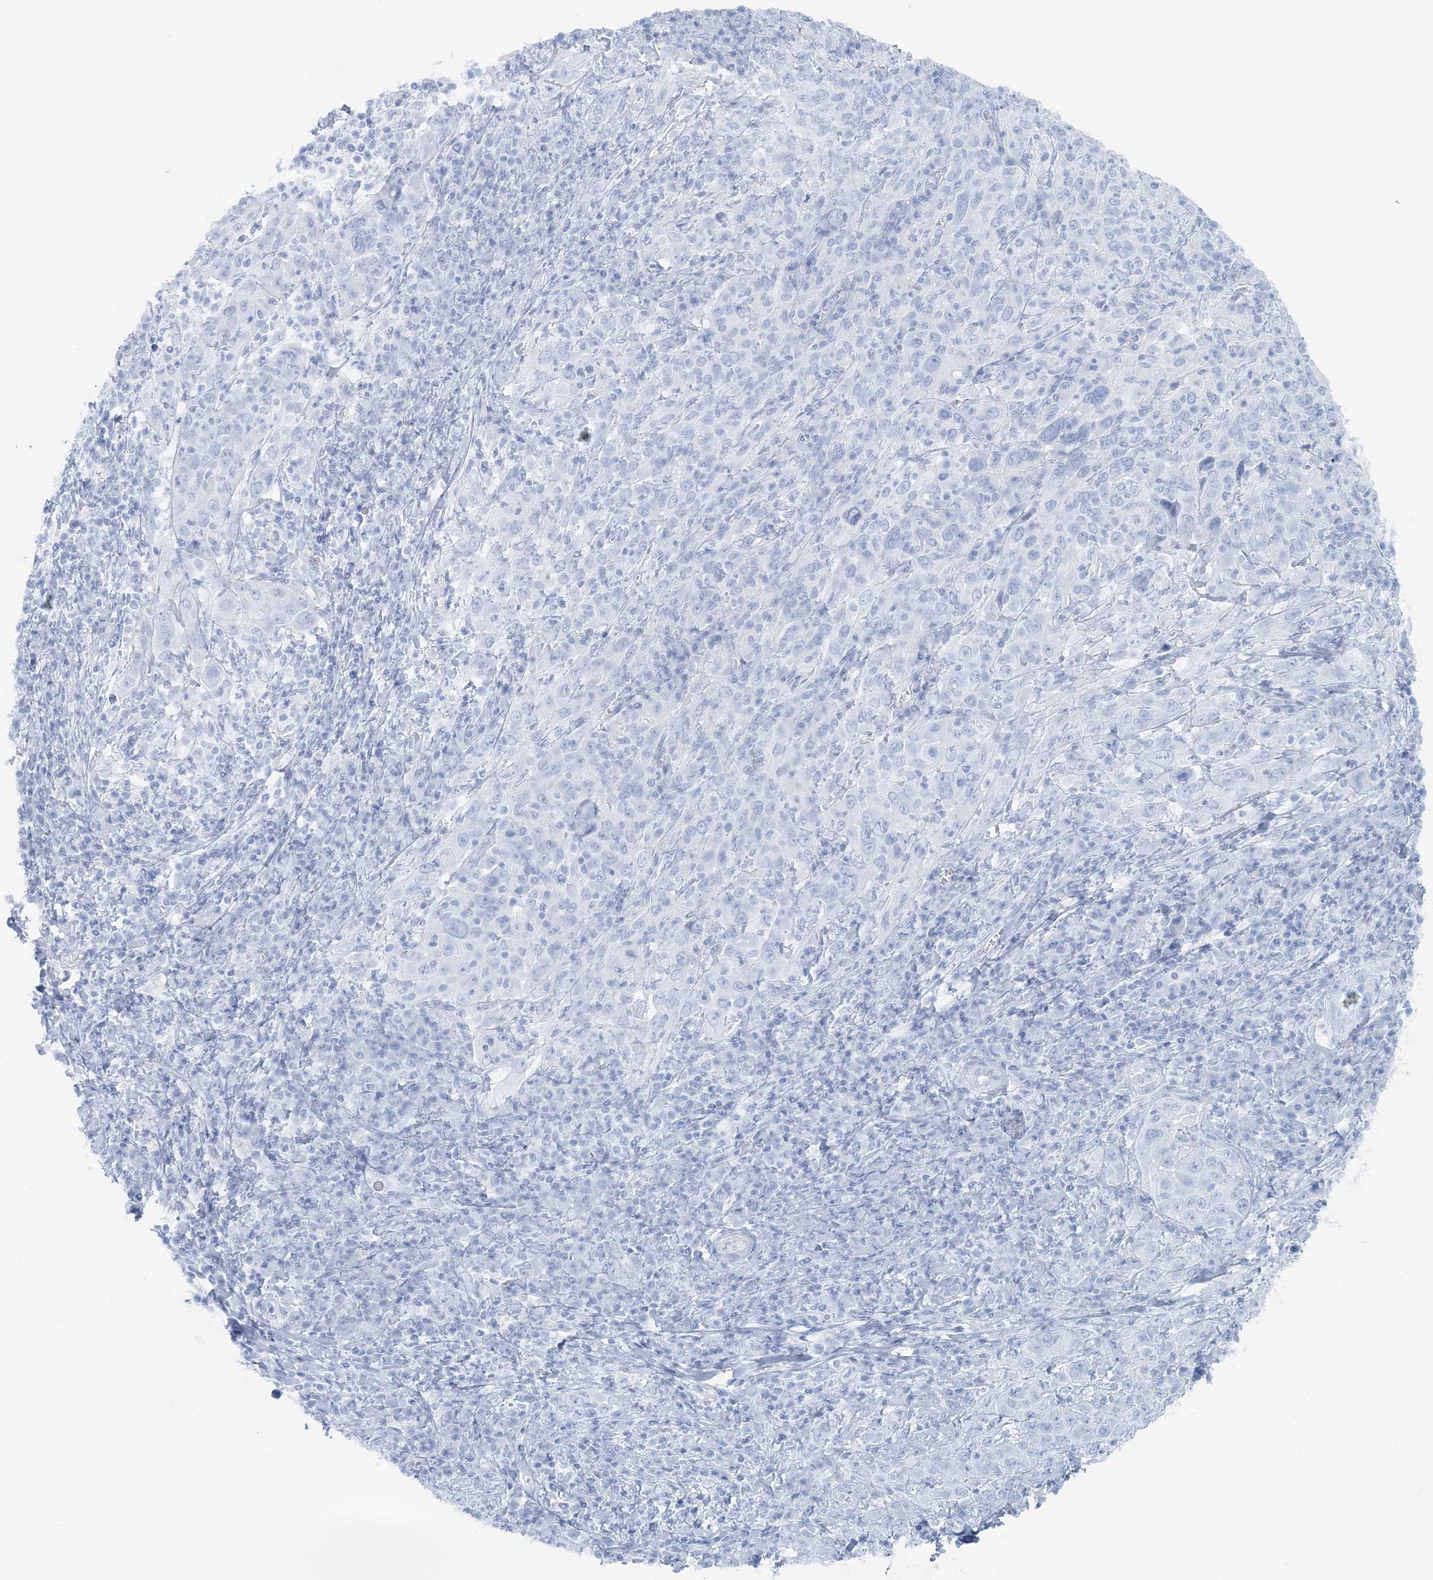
{"staining": {"intensity": "negative", "quantity": "none", "location": "none"}, "tissue": "cervical cancer", "cell_type": "Tumor cells", "image_type": "cancer", "snomed": [{"axis": "morphology", "description": "Squamous cell carcinoma, NOS"}, {"axis": "topography", "description": "Cervix"}], "caption": "A high-resolution micrograph shows IHC staining of squamous cell carcinoma (cervical), which exhibits no significant staining in tumor cells. (DAB immunohistochemistry visualized using brightfield microscopy, high magnification).", "gene": "ATP11A", "patient": {"sex": "female", "age": 46}}